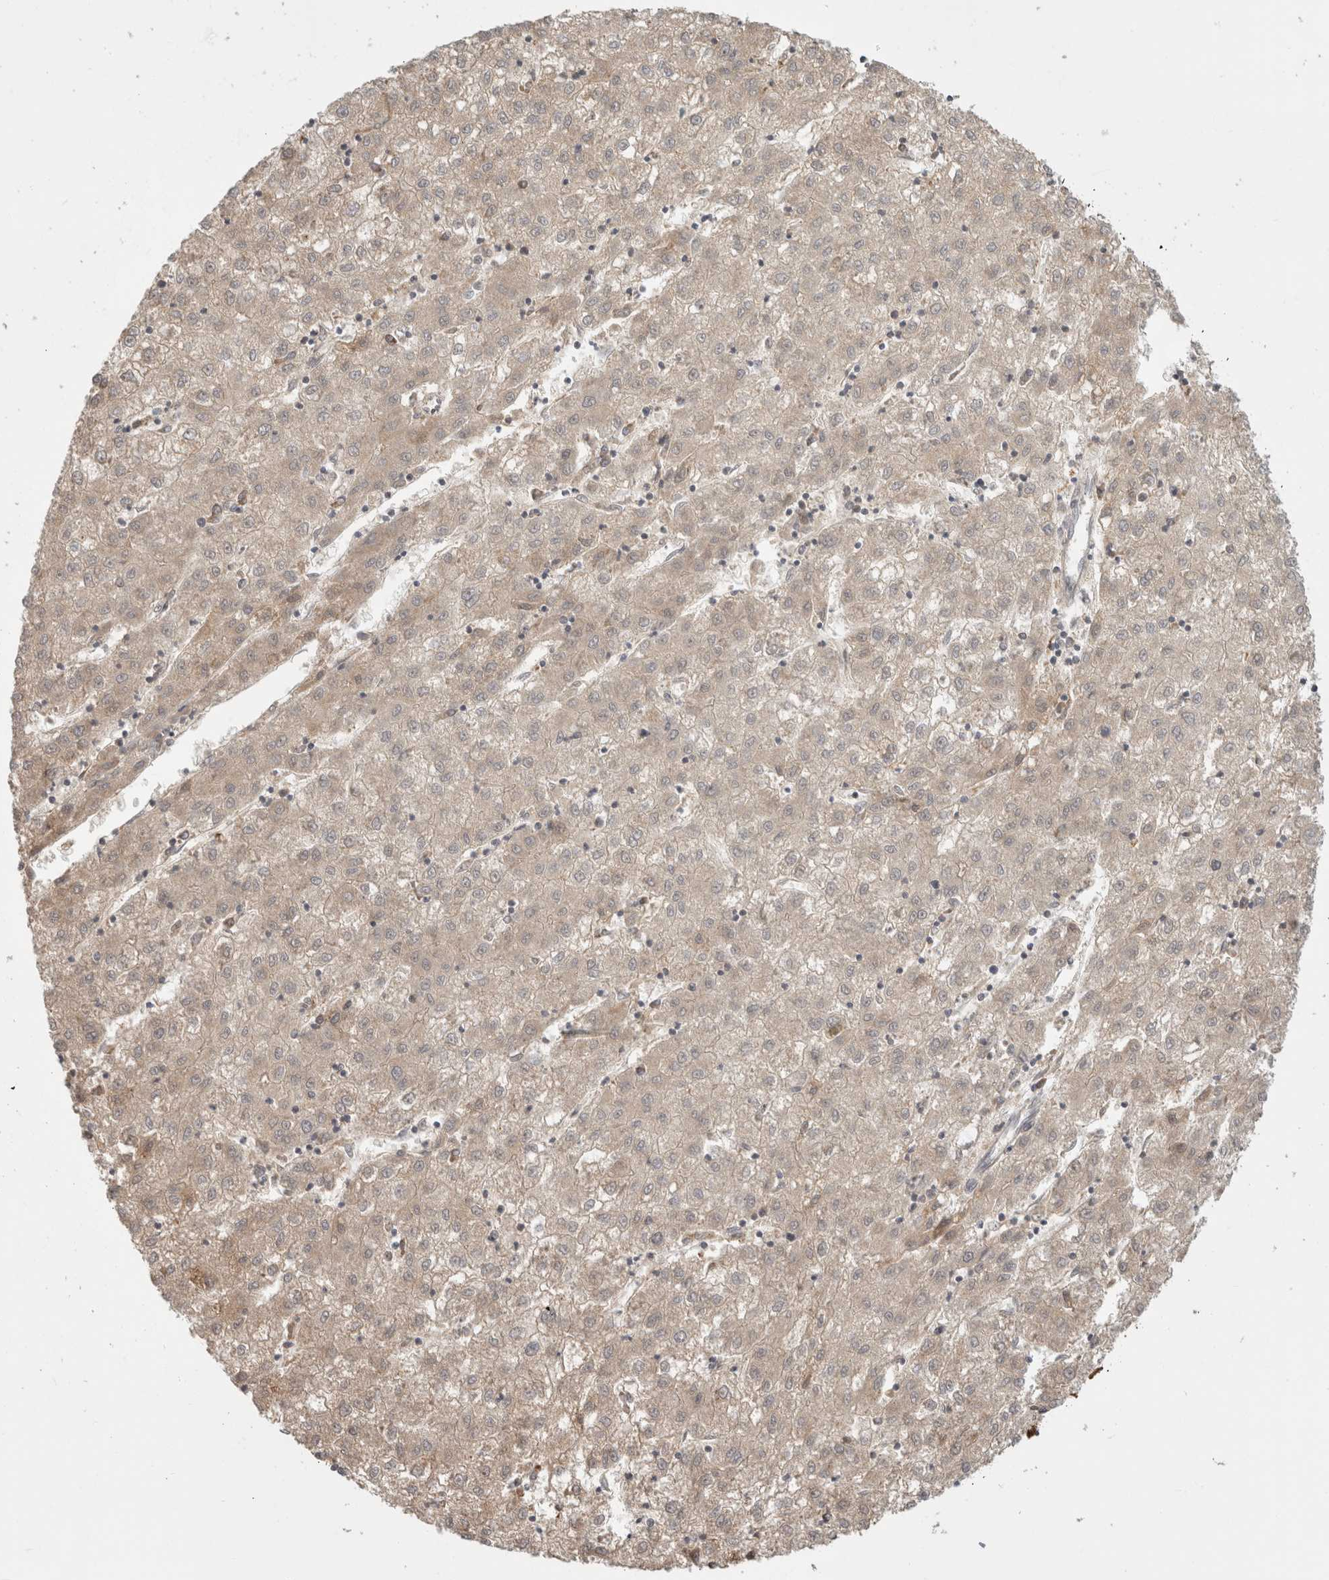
{"staining": {"intensity": "weak", "quantity": ">75%", "location": "cytoplasmic/membranous"}, "tissue": "liver cancer", "cell_type": "Tumor cells", "image_type": "cancer", "snomed": [{"axis": "morphology", "description": "Carcinoma, Hepatocellular, NOS"}, {"axis": "topography", "description": "Liver"}], "caption": "Hepatocellular carcinoma (liver) stained with IHC demonstrates weak cytoplasmic/membranous expression in approximately >75% of tumor cells.", "gene": "HROB", "patient": {"sex": "male", "age": 72}}